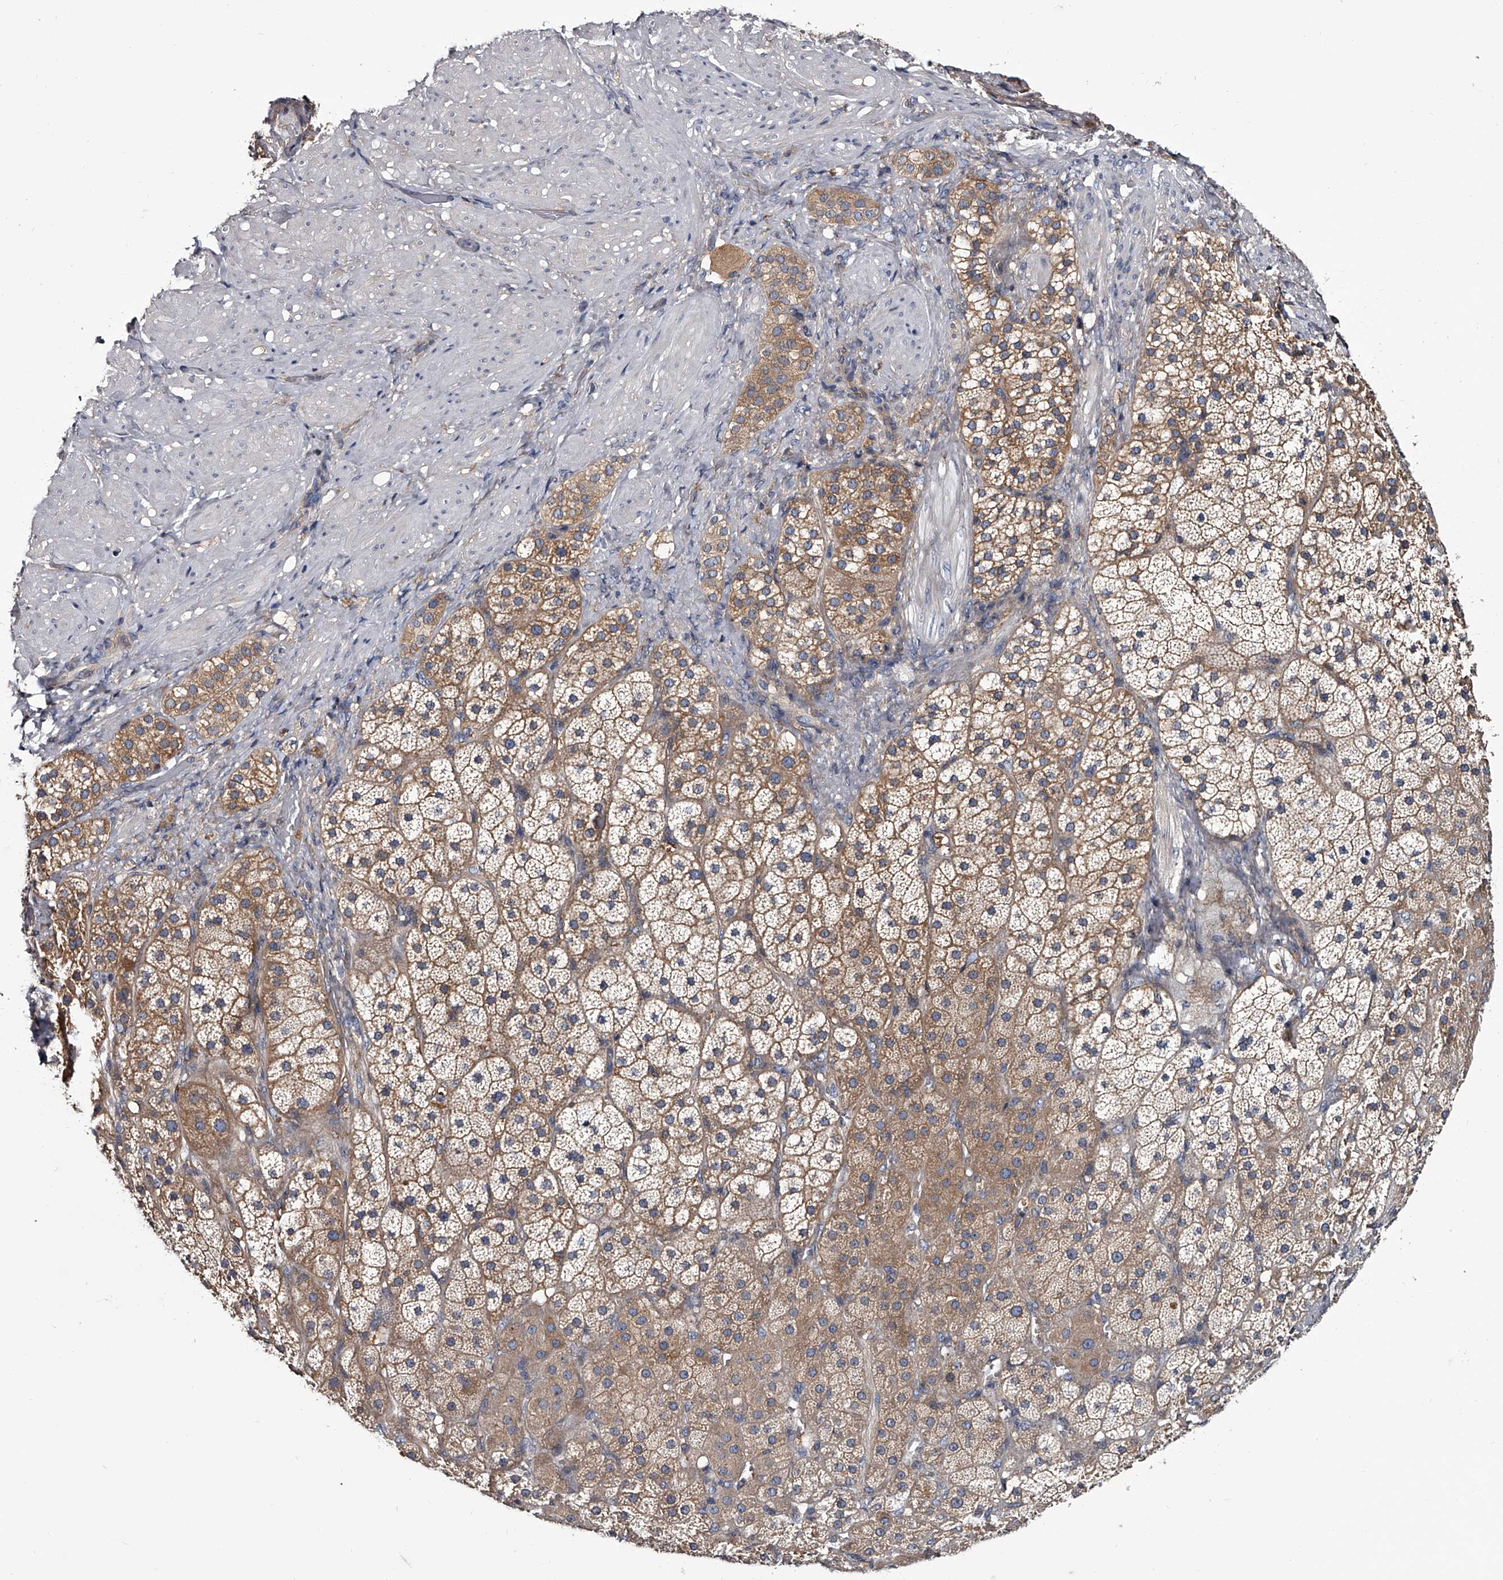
{"staining": {"intensity": "weak", "quantity": ">75%", "location": "cytoplasmic/membranous"}, "tissue": "adrenal gland", "cell_type": "Glandular cells", "image_type": "normal", "snomed": [{"axis": "morphology", "description": "Normal tissue, NOS"}, {"axis": "topography", "description": "Adrenal gland"}], "caption": "Glandular cells show weak cytoplasmic/membranous staining in about >75% of cells in benign adrenal gland.", "gene": "GAPVD1", "patient": {"sex": "male", "age": 57}}